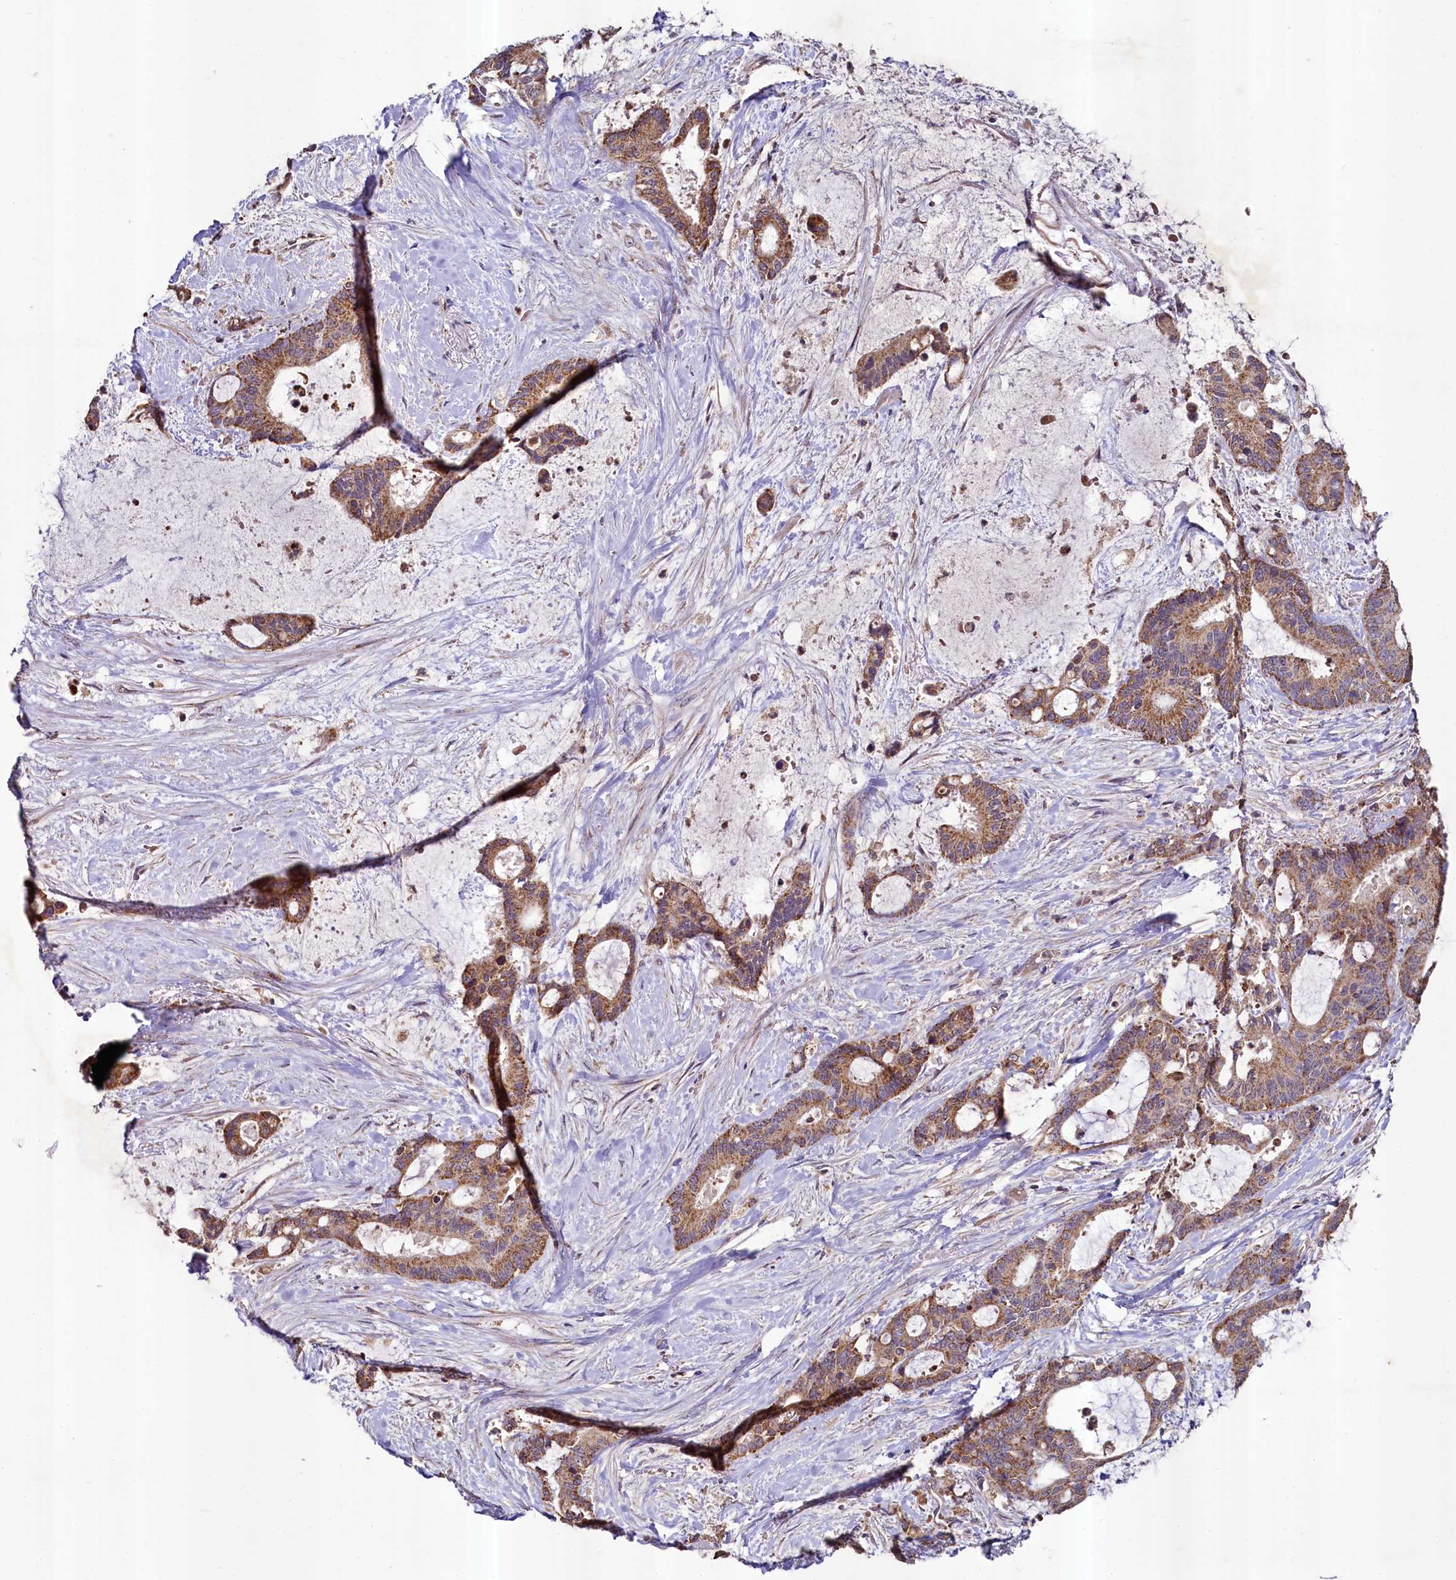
{"staining": {"intensity": "moderate", "quantity": ">75%", "location": "cytoplasmic/membranous"}, "tissue": "liver cancer", "cell_type": "Tumor cells", "image_type": "cancer", "snomed": [{"axis": "morphology", "description": "Normal tissue, NOS"}, {"axis": "morphology", "description": "Cholangiocarcinoma"}, {"axis": "topography", "description": "Liver"}, {"axis": "topography", "description": "Peripheral nerve tissue"}], "caption": "Immunohistochemical staining of human liver cholangiocarcinoma reveals medium levels of moderate cytoplasmic/membranous protein positivity in about >75% of tumor cells.", "gene": "METTL4", "patient": {"sex": "female", "age": 73}}